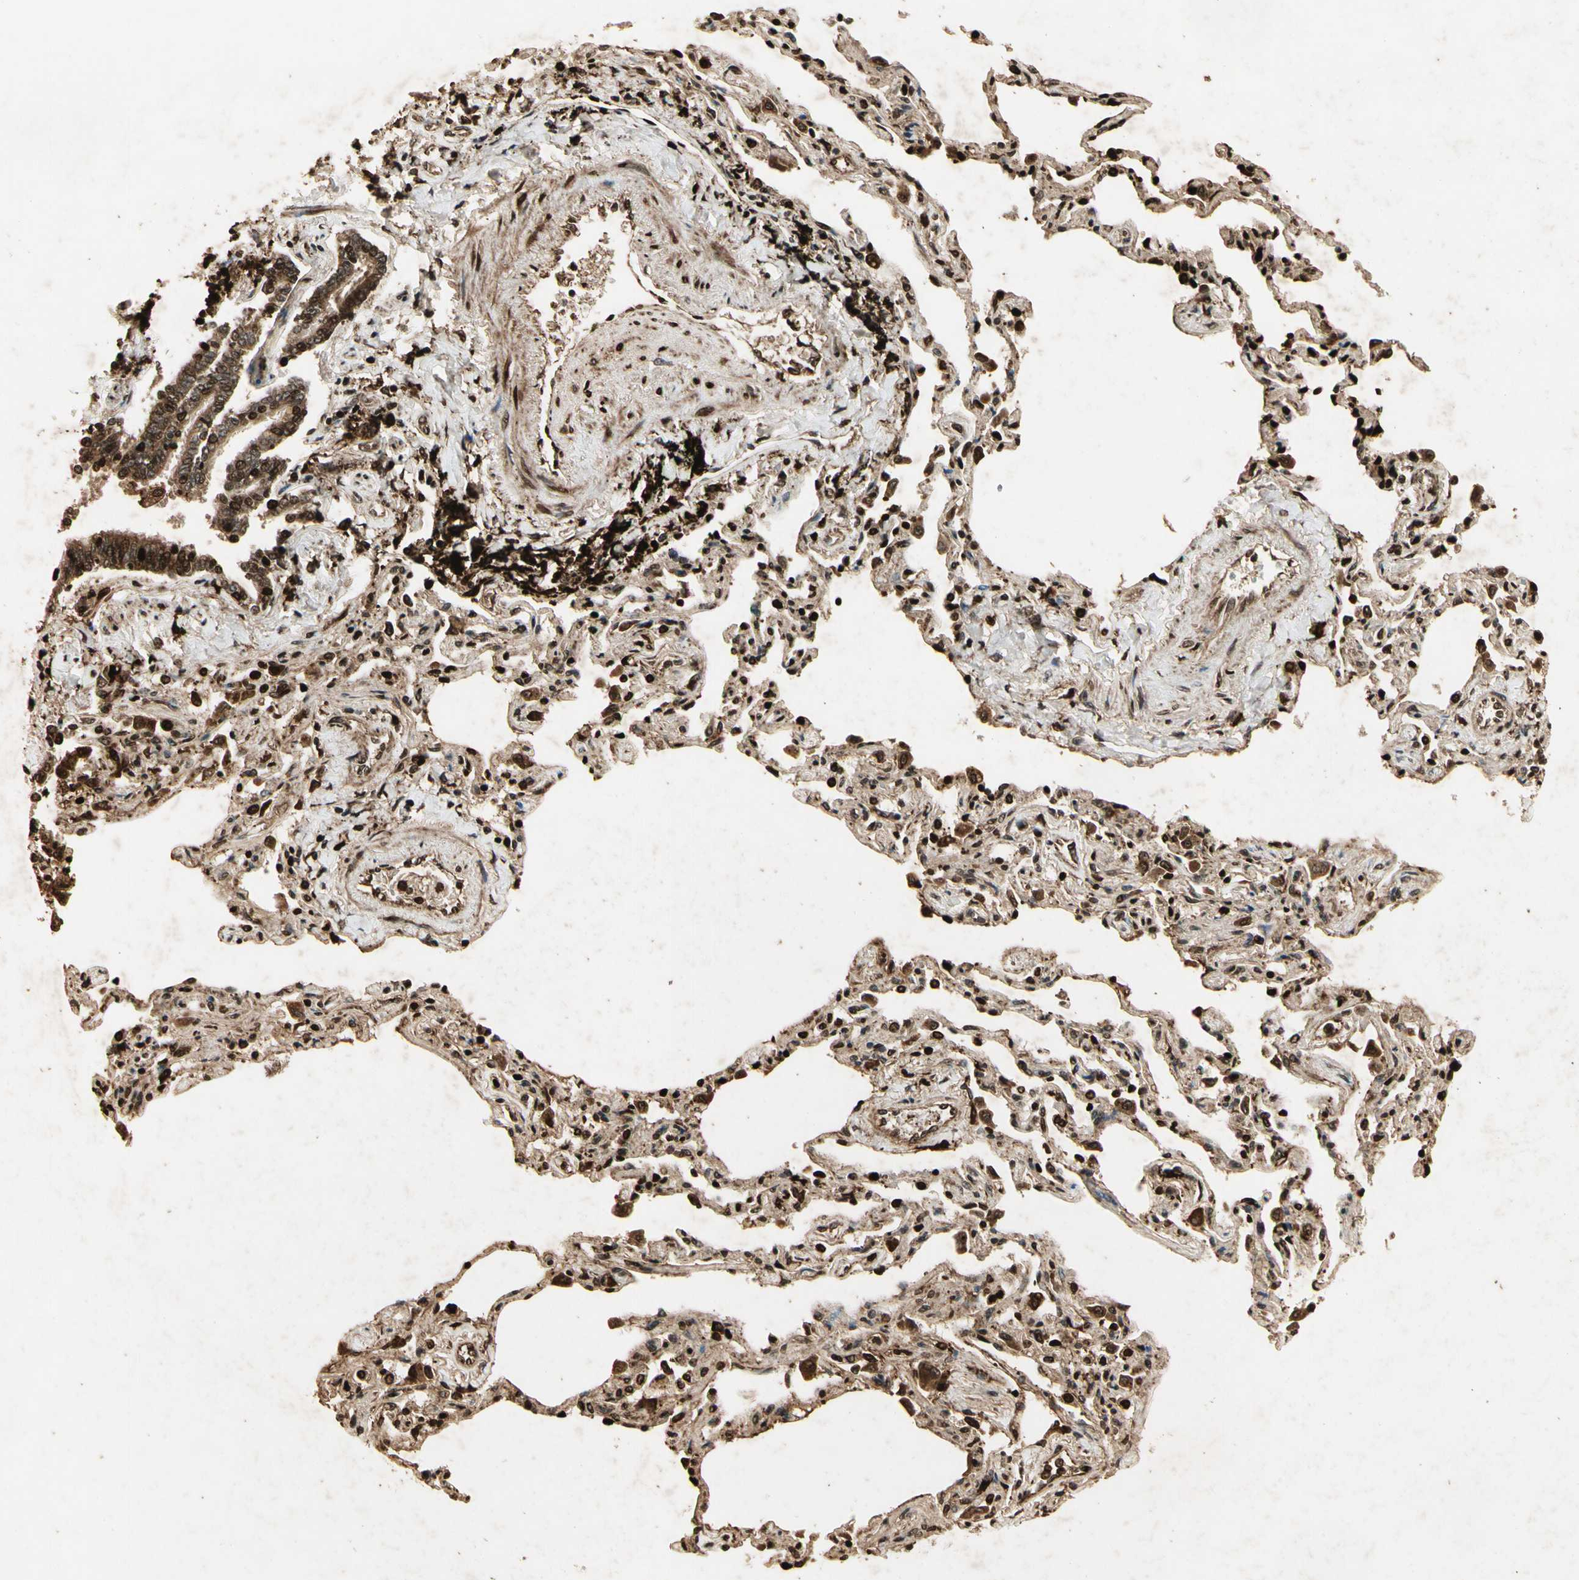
{"staining": {"intensity": "strong", "quantity": ">75%", "location": "cytoplasmic/membranous,nuclear"}, "tissue": "bronchus", "cell_type": "Respiratory epithelial cells", "image_type": "normal", "snomed": [{"axis": "morphology", "description": "Normal tissue, NOS"}, {"axis": "topography", "description": "Lung"}], "caption": "Bronchus stained with DAB immunohistochemistry shows high levels of strong cytoplasmic/membranous,nuclear positivity in about >75% of respiratory epithelial cells. (DAB (3,3'-diaminobenzidine) = brown stain, brightfield microscopy at high magnification).", "gene": "RFFL", "patient": {"sex": "male", "age": 64}}